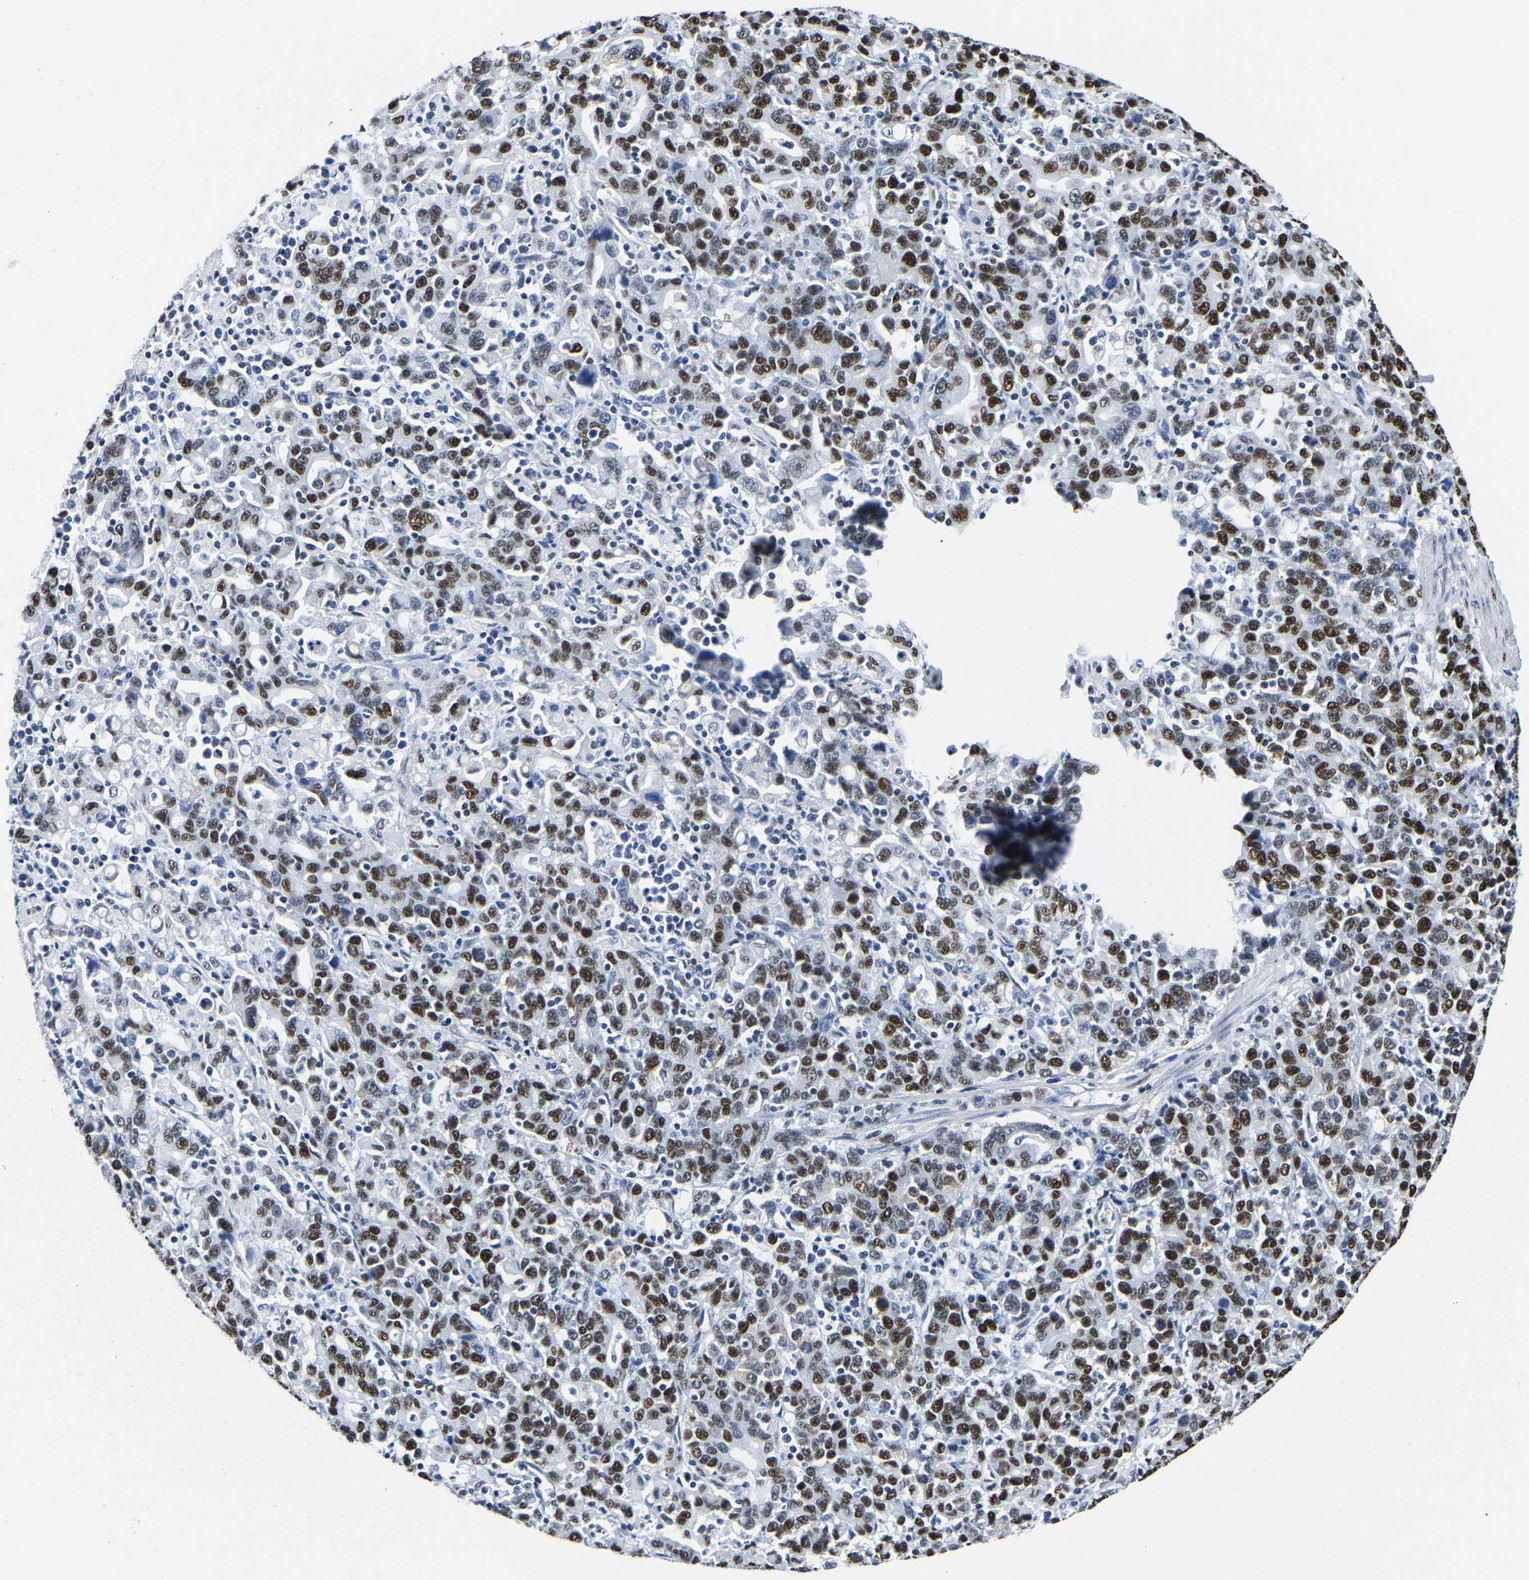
{"staining": {"intensity": "strong", "quantity": ">75%", "location": "nuclear"}, "tissue": "stomach cancer", "cell_type": "Tumor cells", "image_type": "cancer", "snomed": [{"axis": "morphology", "description": "Adenocarcinoma, NOS"}, {"axis": "topography", "description": "Stomach, upper"}], "caption": "Immunohistochemistry (IHC) staining of stomach adenocarcinoma, which exhibits high levels of strong nuclear staining in about >75% of tumor cells indicating strong nuclear protein expression. The staining was performed using DAB (3,3'-diaminobenzidine) (brown) for protein detection and nuclei were counterstained in hematoxylin (blue).", "gene": "UBA1", "patient": {"sex": "male", "age": 69}}